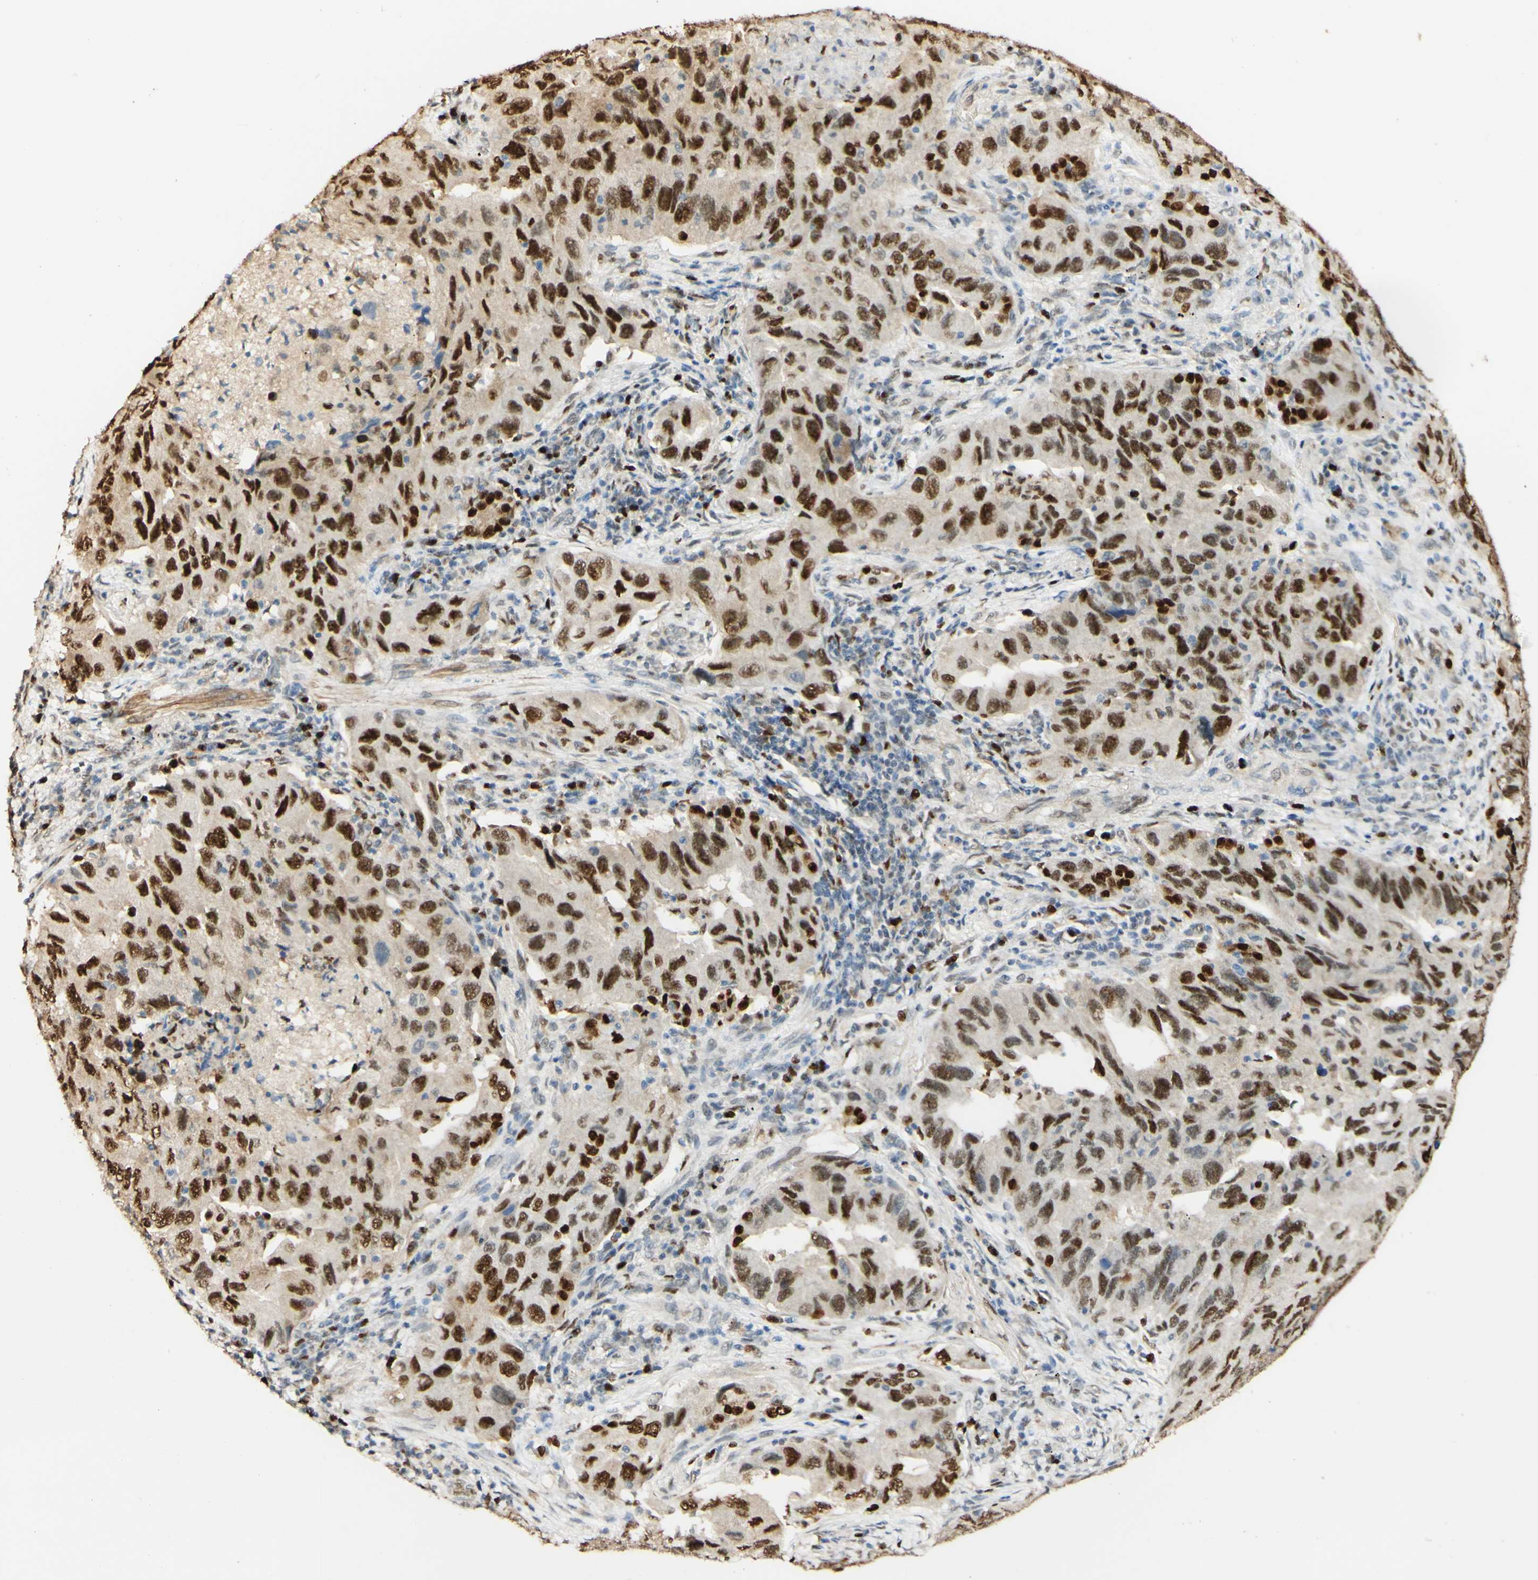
{"staining": {"intensity": "strong", "quantity": ">75%", "location": "nuclear"}, "tissue": "lung cancer", "cell_type": "Tumor cells", "image_type": "cancer", "snomed": [{"axis": "morphology", "description": "Adenocarcinoma, NOS"}, {"axis": "topography", "description": "Lung"}], "caption": "This is a micrograph of immunohistochemistry staining of lung adenocarcinoma, which shows strong expression in the nuclear of tumor cells.", "gene": "MAP3K4", "patient": {"sex": "female", "age": 65}}